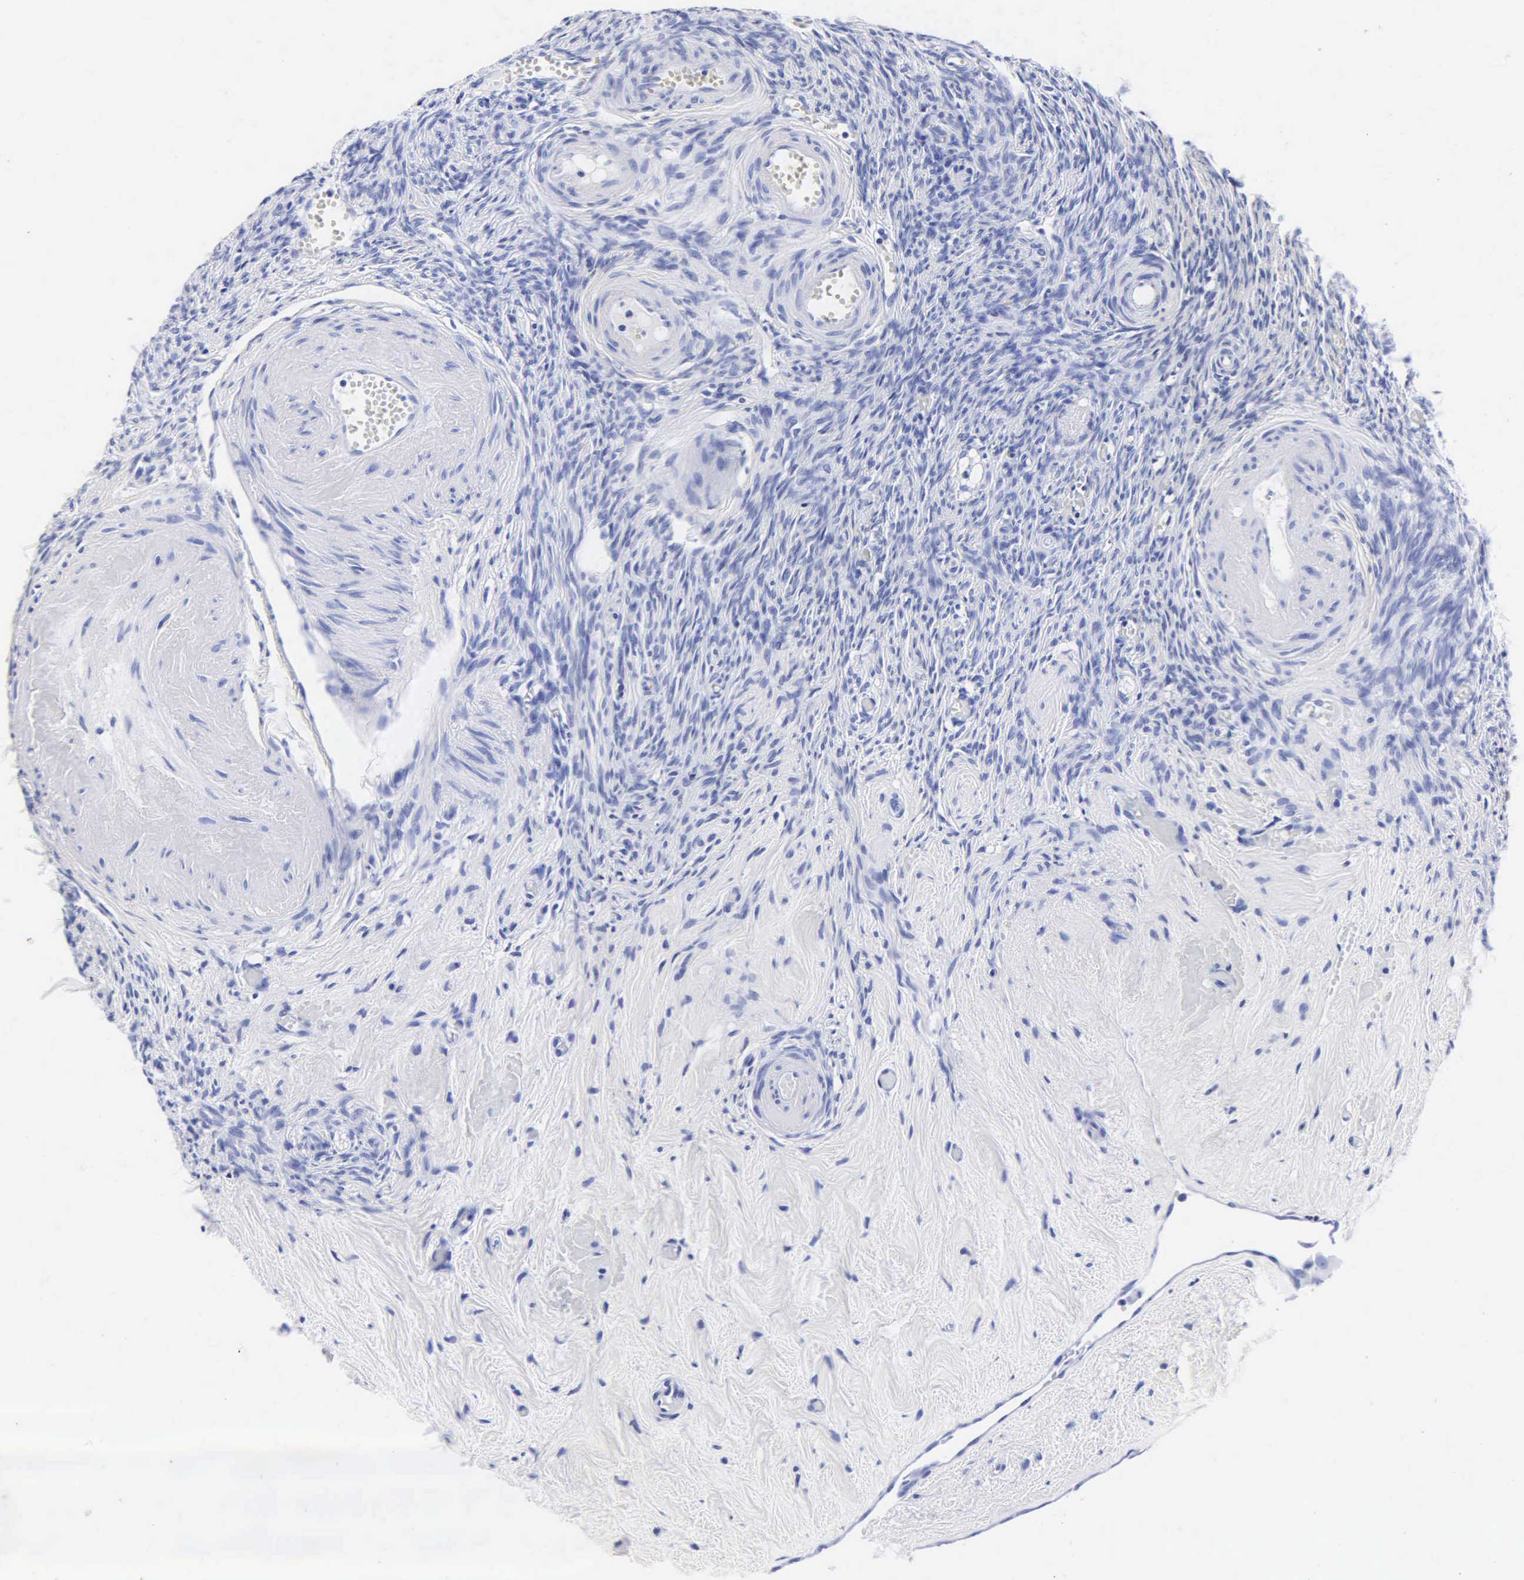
{"staining": {"intensity": "negative", "quantity": "none", "location": "none"}, "tissue": "ovary", "cell_type": "Follicle cells", "image_type": "normal", "snomed": [{"axis": "morphology", "description": "Normal tissue, NOS"}, {"axis": "topography", "description": "Ovary"}], "caption": "Follicle cells are negative for brown protein staining in normal ovary. Brightfield microscopy of immunohistochemistry (IHC) stained with DAB (brown) and hematoxylin (blue), captured at high magnification.", "gene": "MB", "patient": {"sex": "female", "age": 63}}